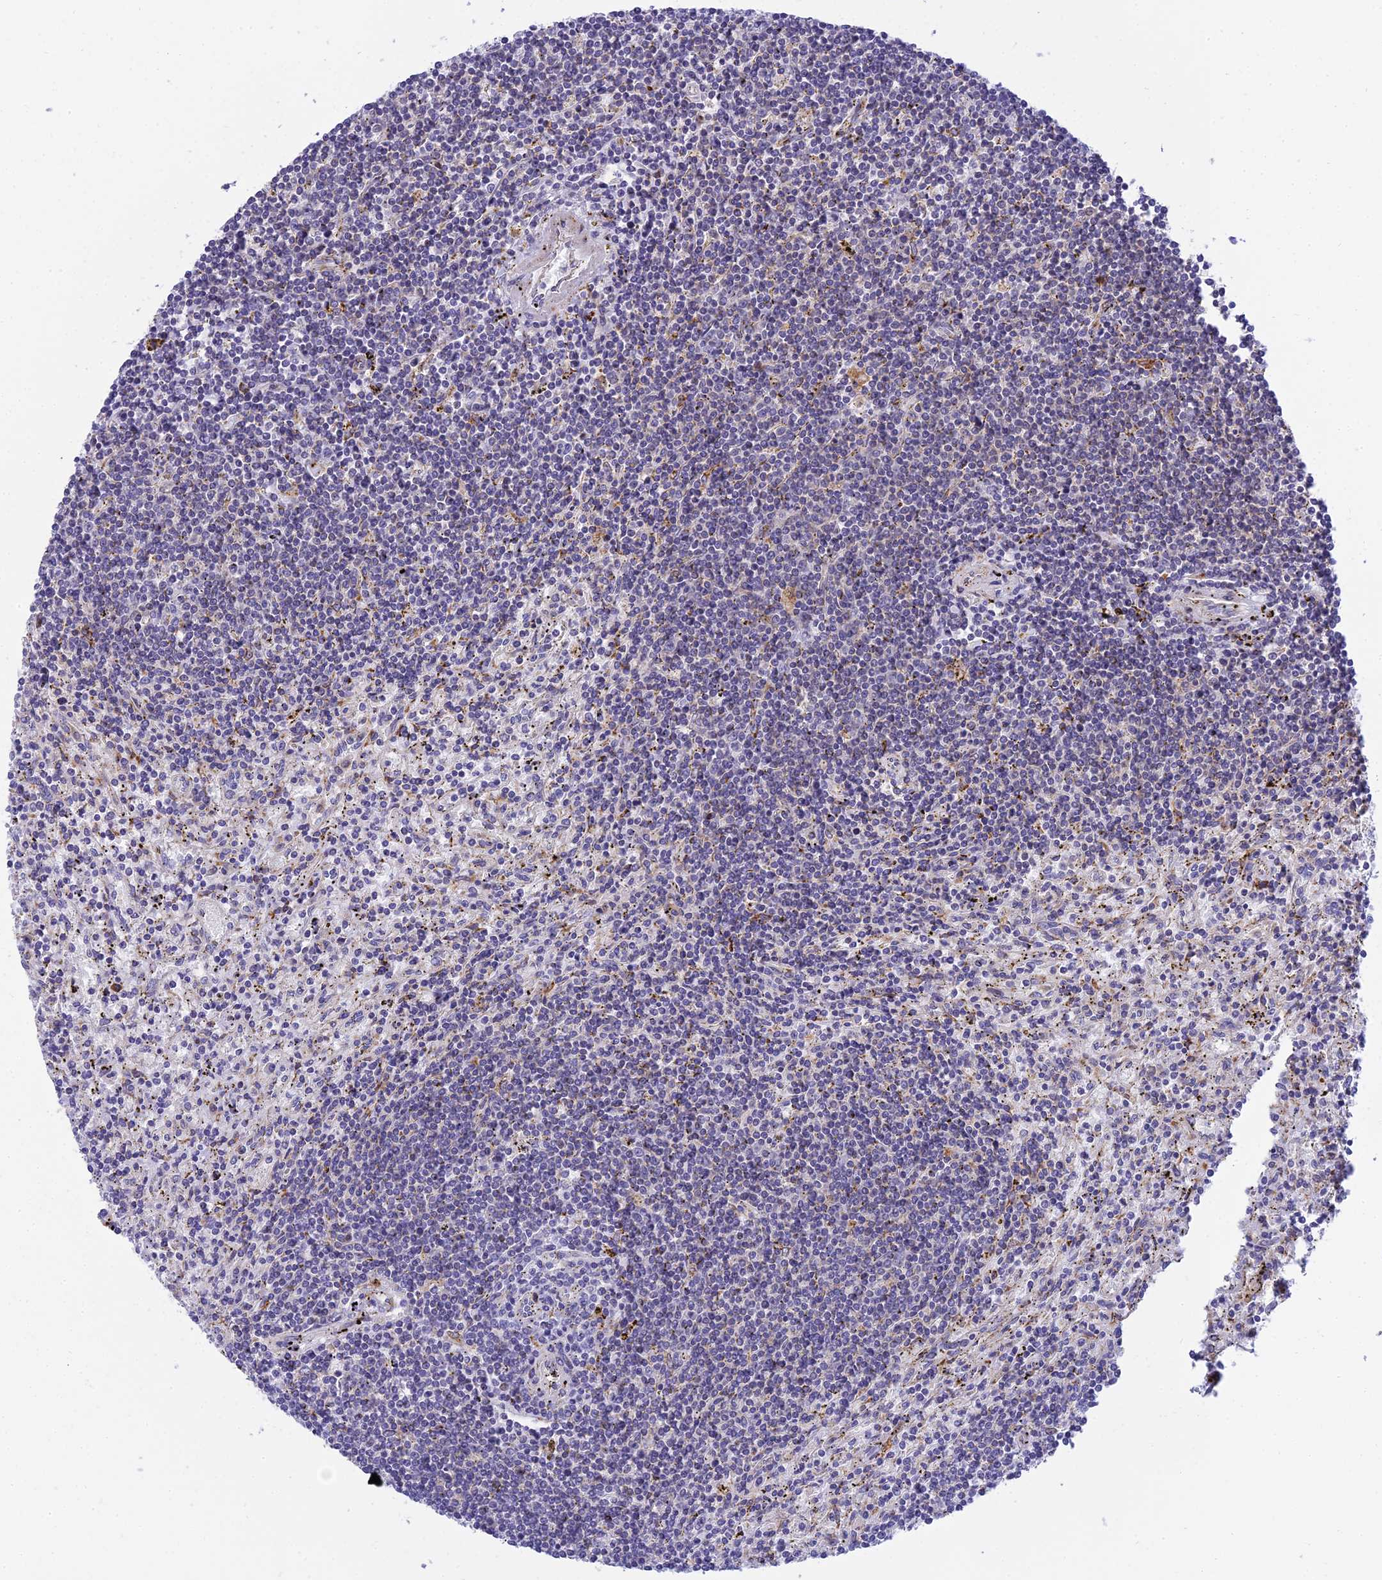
{"staining": {"intensity": "negative", "quantity": "none", "location": "none"}, "tissue": "lymphoma", "cell_type": "Tumor cells", "image_type": "cancer", "snomed": [{"axis": "morphology", "description": "Malignant lymphoma, non-Hodgkin's type, Low grade"}, {"axis": "topography", "description": "Spleen"}], "caption": "Lymphoma stained for a protein using immunohistochemistry (IHC) demonstrates no expression tumor cells.", "gene": "CLCN7", "patient": {"sex": "male", "age": 76}}